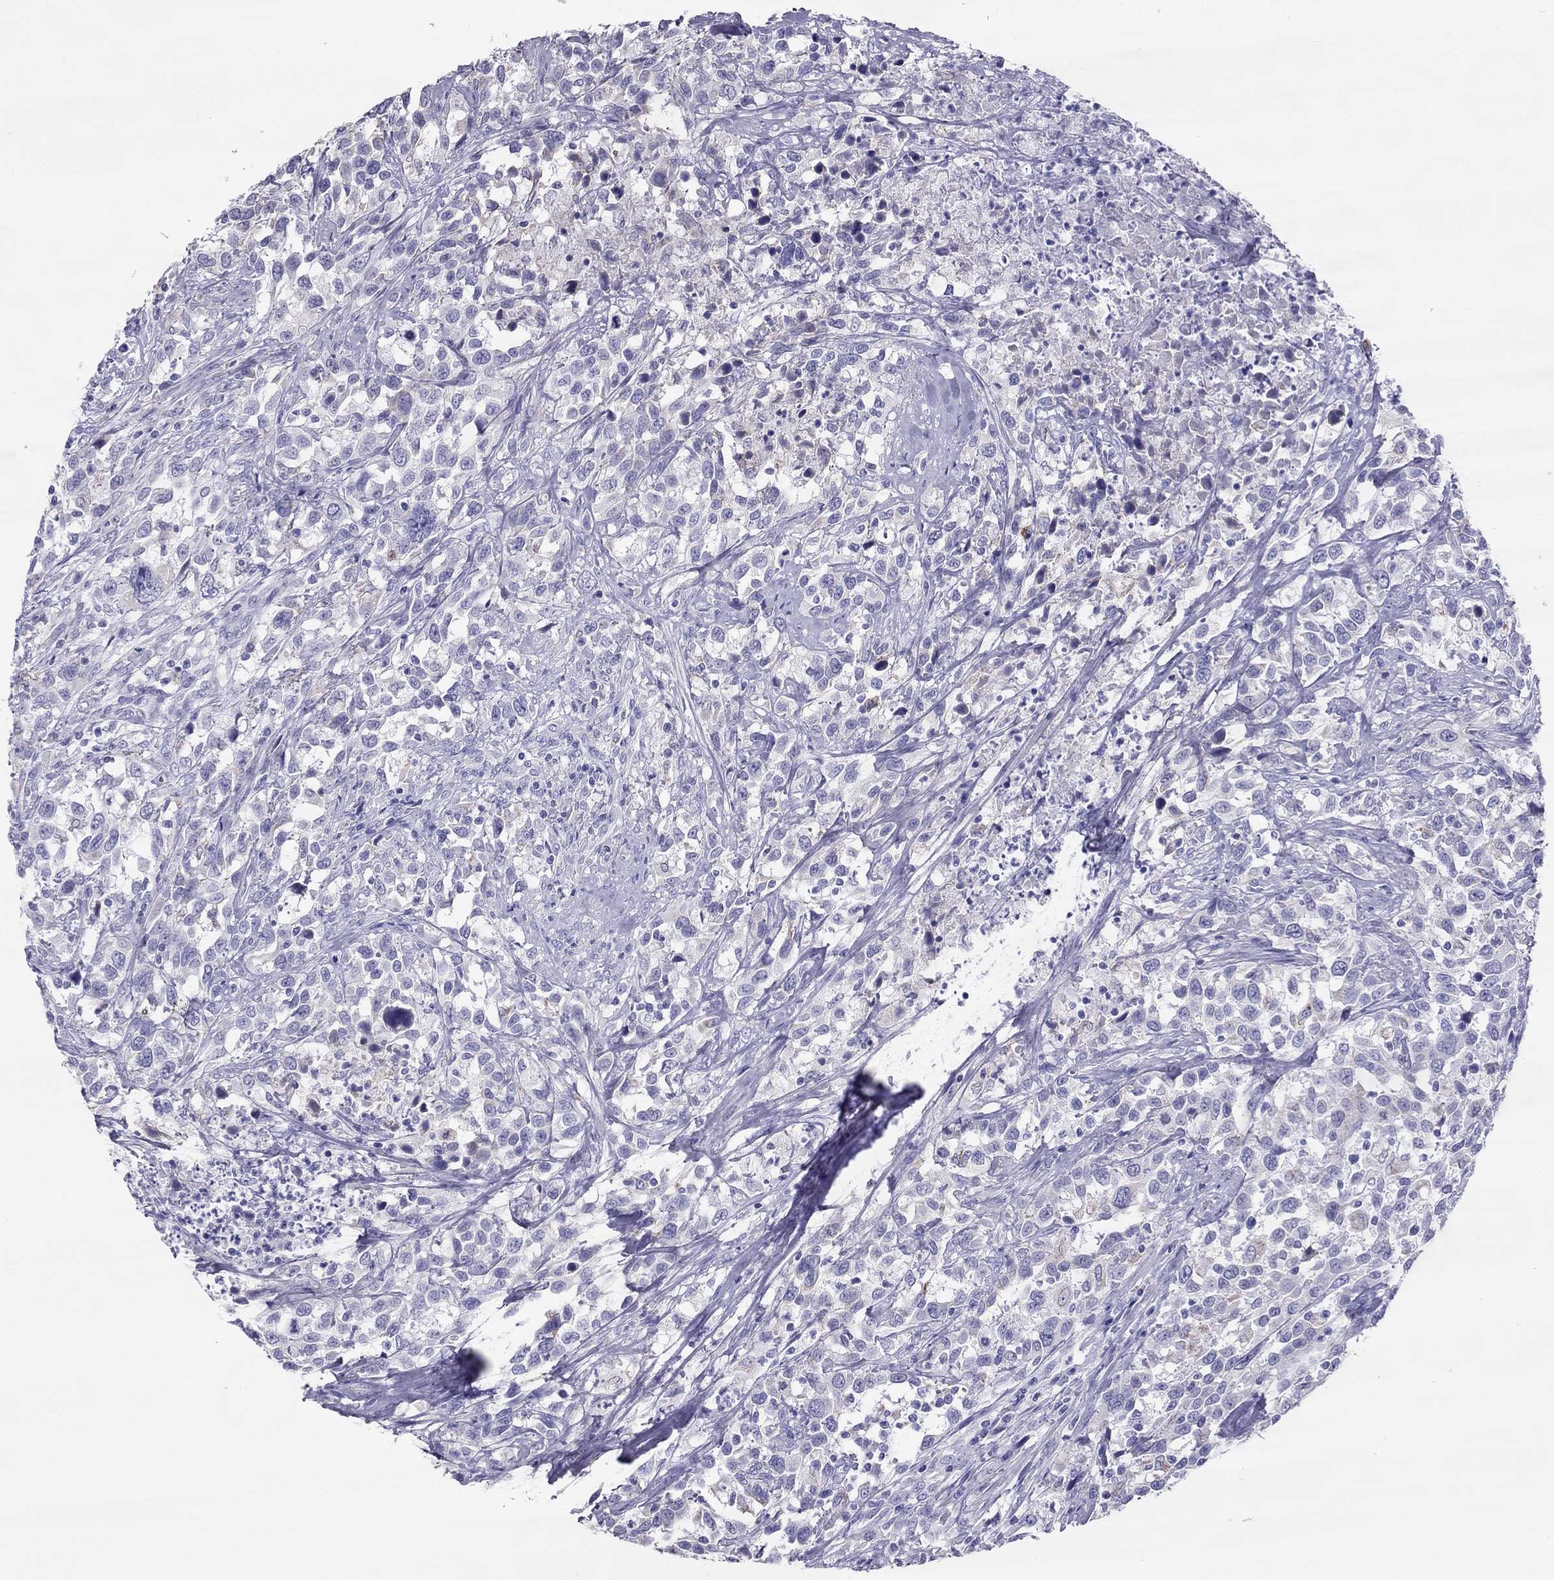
{"staining": {"intensity": "negative", "quantity": "none", "location": "none"}, "tissue": "urothelial cancer", "cell_type": "Tumor cells", "image_type": "cancer", "snomed": [{"axis": "morphology", "description": "Urothelial carcinoma, NOS"}, {"axis": "morphology", "description": "Urothelial carcinoma, High grade"}, {"axis": "topography", "description": "Urinary bladder"}], "caption": "Tumor cells are negative for protein expression in human high-grade urothelial carcinoma.", "gene": "MAEL", "patient": {"sex": "female", "age": 64}}